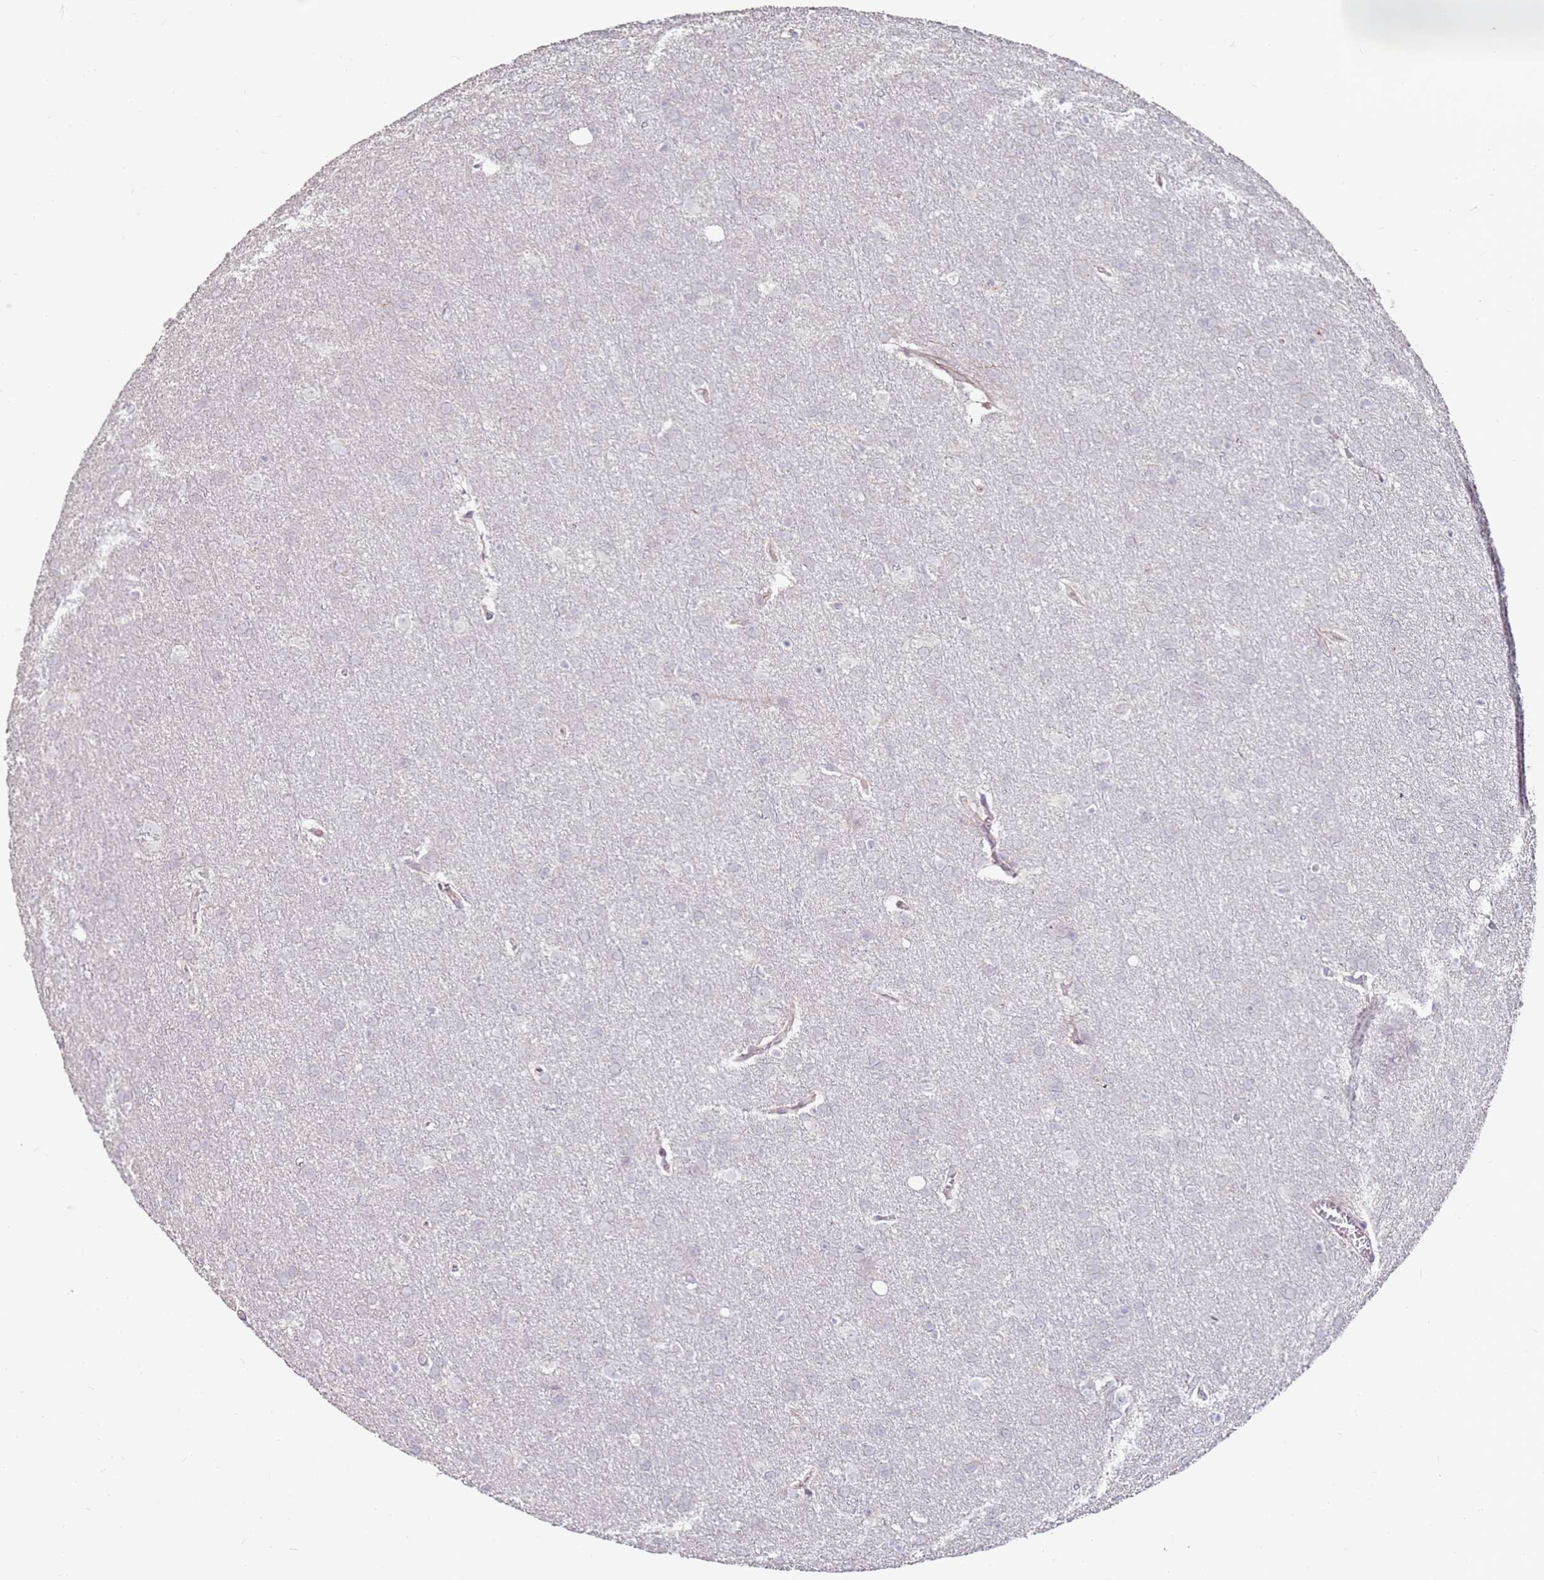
{"staining": {"intensity": "negative", "quantity": "none", "location": "none"}, "tissue": "glioma", "cell_type": "Tumor cells", "image_type": "cancer", "snomed": [{"axis": "morphology", "description": "Glioma, malignant, Low grade"}, {"axis": "topography", "description": "Brain"}], "caption": "Malignant glioma (low-grade) stained for a protein using IHC shows no expression tumor cells.", "gene": "RARS2", "patient": {"sex": "female", "age": 32}}